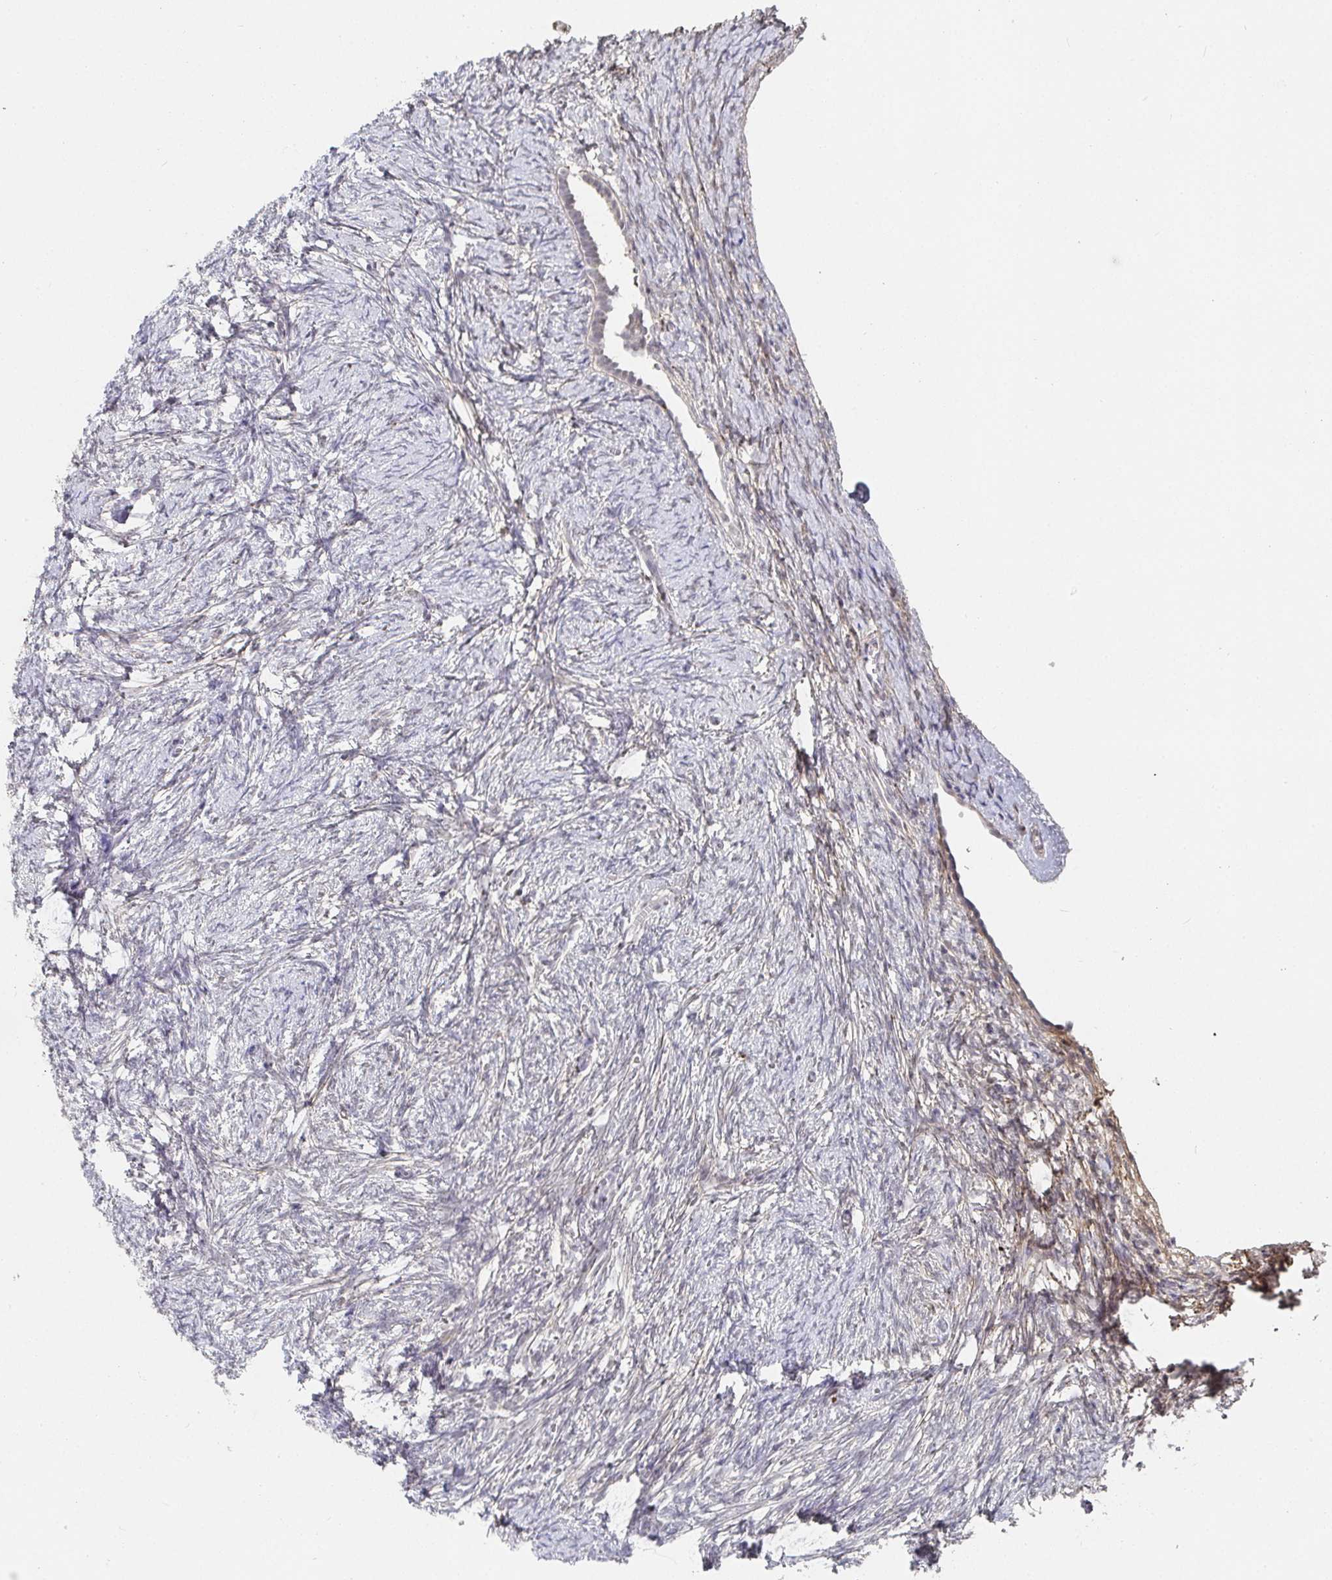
{"staining": {"intensity": "negative", "quantity": "none", "location": "none"}, "tissue": "ovary", "cell_type": "Follicle cells", "image_type": "normal", "snomed": [{"axis": "morphology", "description": "Normal tissue, NOS"}, {"axis": "topography", "description": "Ovary"}], "caption": "Micrograph shows no significant protein positivity in follicle cells of normal ovary.", "gene": "RCOR1", "patient": {"sex": "female", "age": 41}}